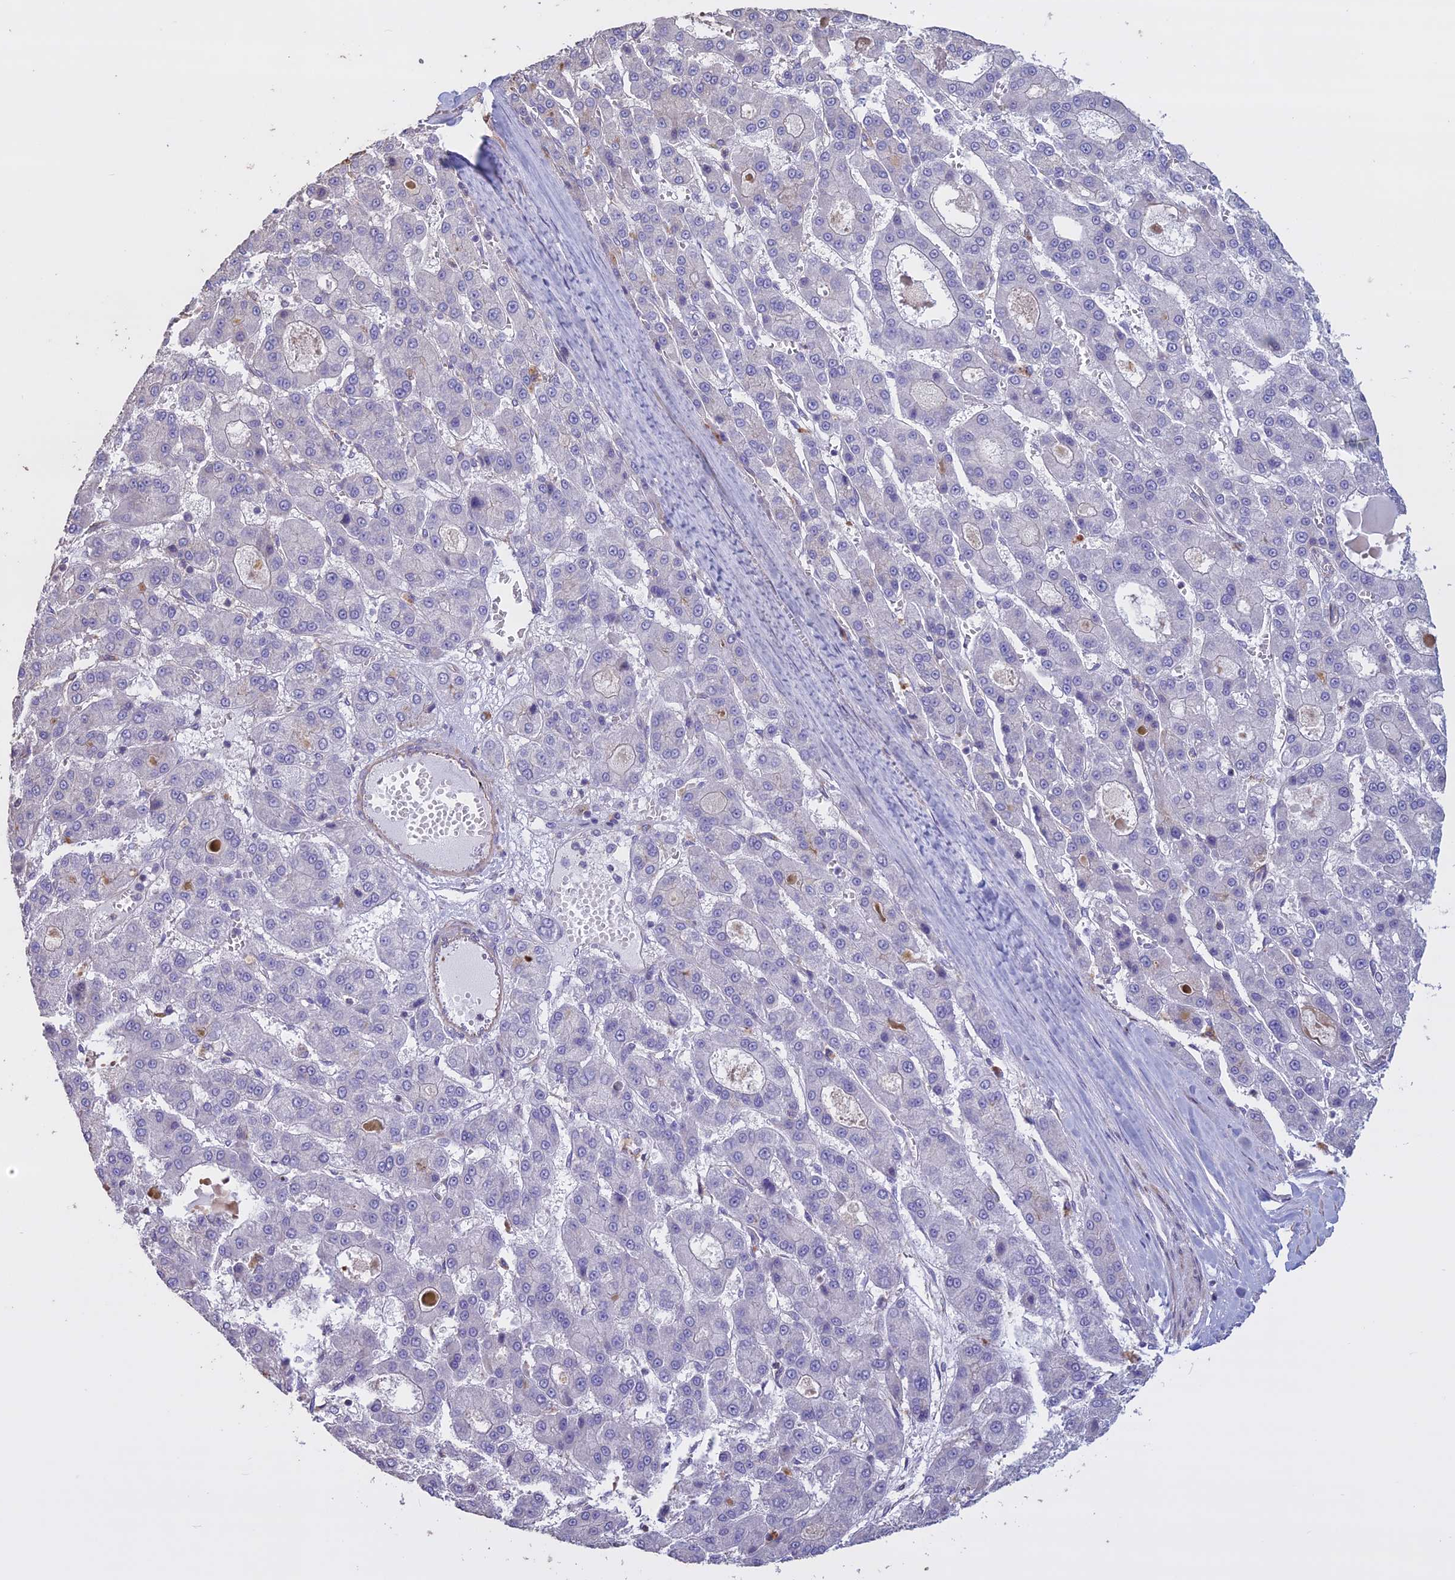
{"staining": {"intensity": "negative", "quantity": "none", "location": "none"}, "tissue": "liver cancer", "cell_type": "Tumor cells", "image_type": "cancer", "snomed": [{"axis": "morphology", "description": "Carcinoma, Hepatocellular, NOS"}, {"axis": "topography", "description": "Liver"}], "caption": "This is an immunohistochemistry (IHC) micrograph of human hepatocellular carcinoma (liver). There is no positivity in tumor cells.", "gene": "CCDC148", "patient": {"sex": "male", "age": 70}}